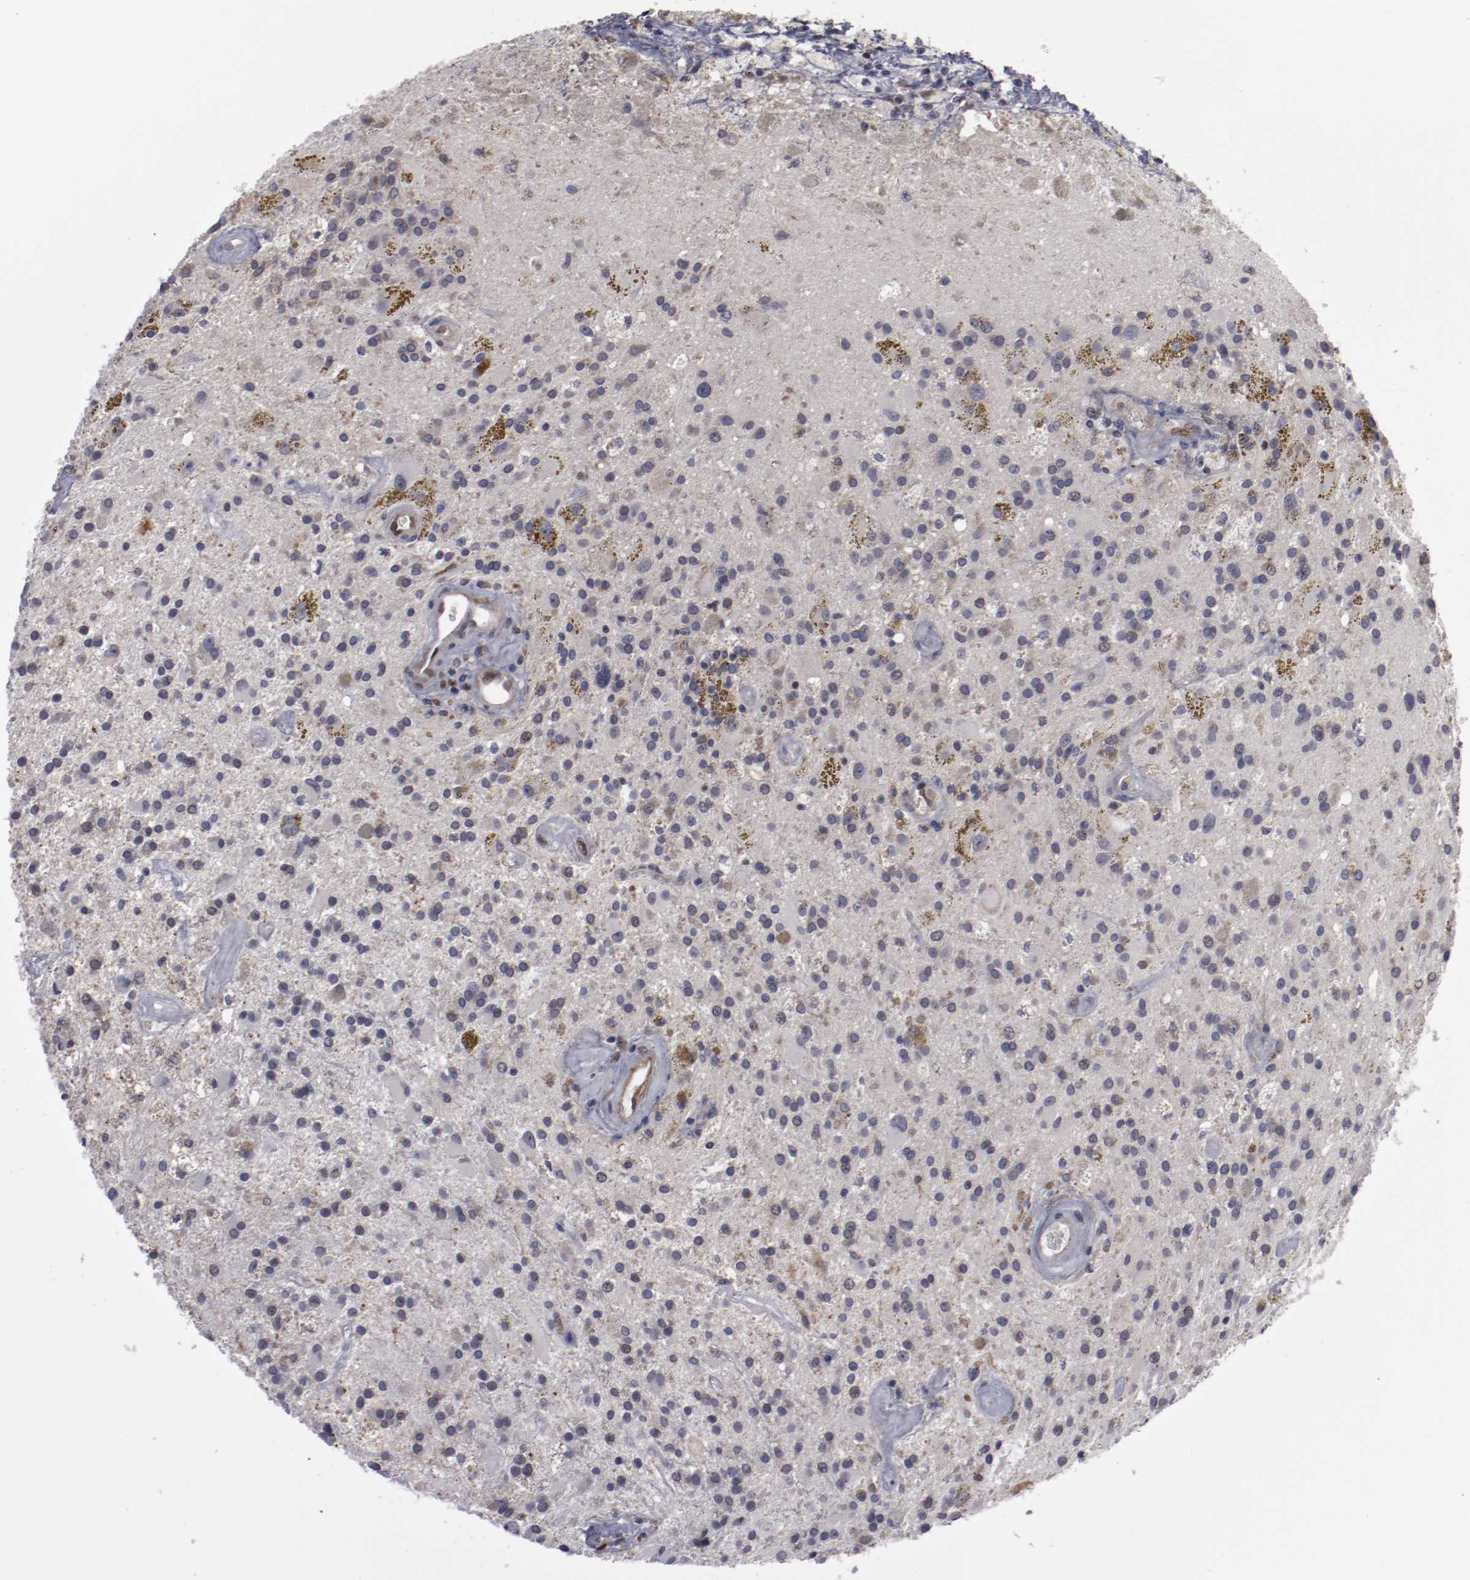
{"staining": {"intensity": "weak", "quantity": "25%-75%", "location": "cytoplasmic/membranous"}, "tissue": "glioma", "cell_type": "Tumor cells", "image_type": "cancer", "snomed": [{"axis": "morphology", "description": "Glioma, malignant, Low grade"}, {"axis": "topography", "description": "Brain"}], "caption": "A photomicrograph of glioma stained for a protein exhibits weak cytoplasmic/membranous brown staining in tumor cells. (DAB = brown stain, brightfield microscopy at high magnification).", "gene": "LEF1", "patient": {"sex": "male", "age": 58}}